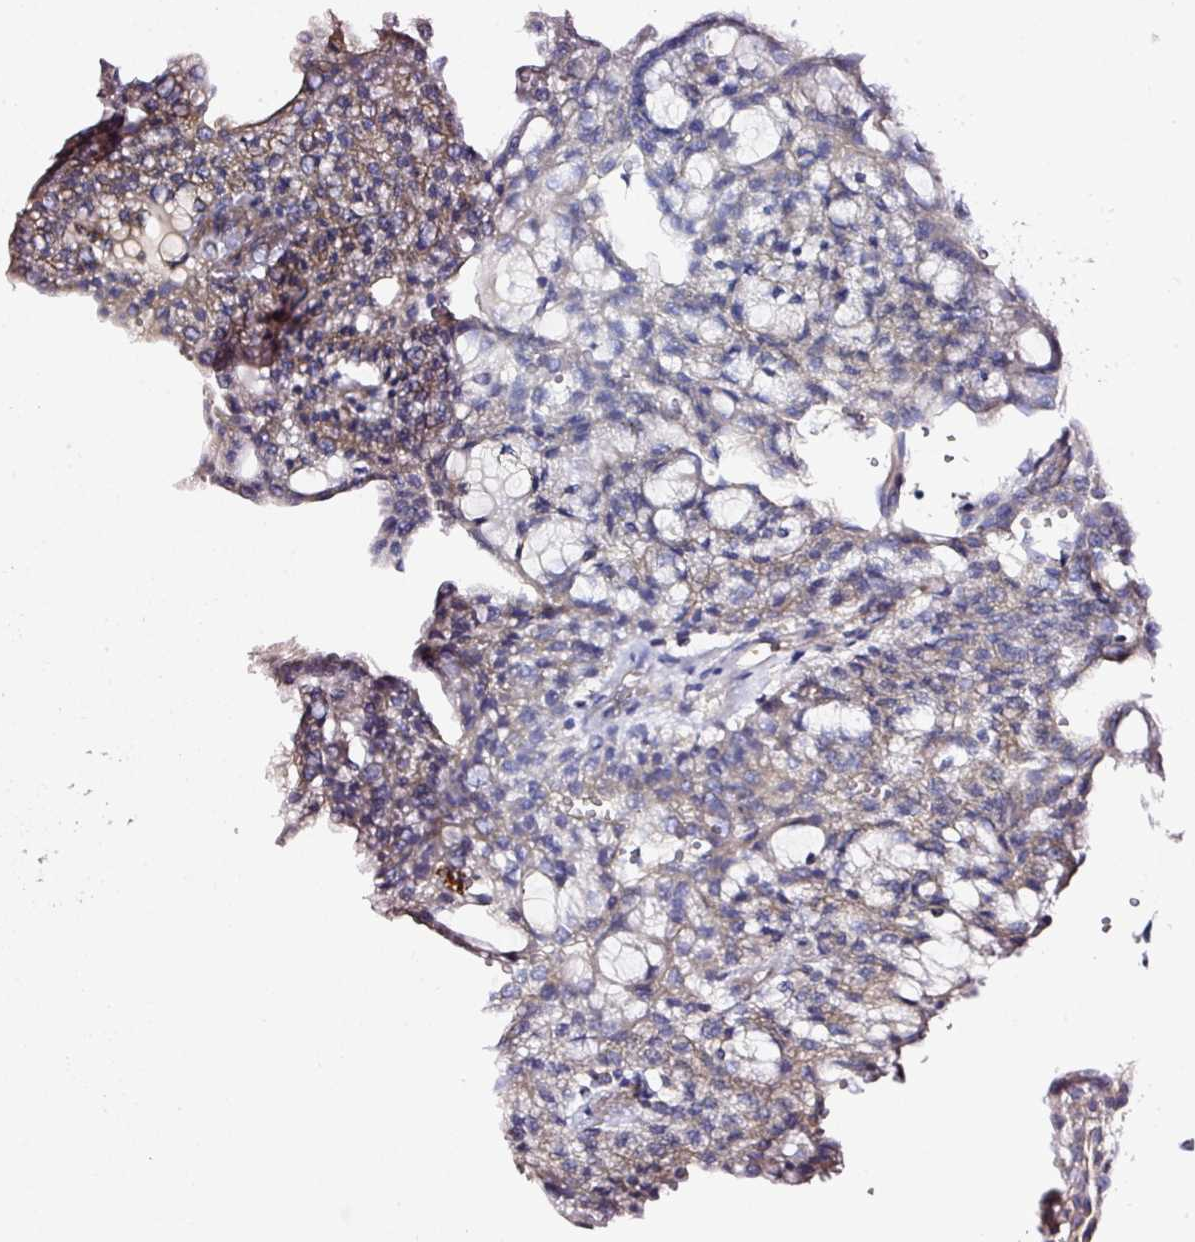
{"staining": {"intensity": "weak", "quantity": "<25%", "location": "cytoplasmic/membranous"}, "tissue": "renal cancer", "cell_type": "Tumor cells", "image_type": "cancer", "snomed": [{"axis": "morphology", "description": "Adenocarcinoma, NOS"}, {"axis": "topography", "description": "Kidney"}], "caption": "Human renal cancer (adenocarcinoma) stained for a protein using immunohistochemistry (IHC) displays no positivity in tumor cells.", "gene": "CD47", "patient": {"sex": "male", "age": 63}}